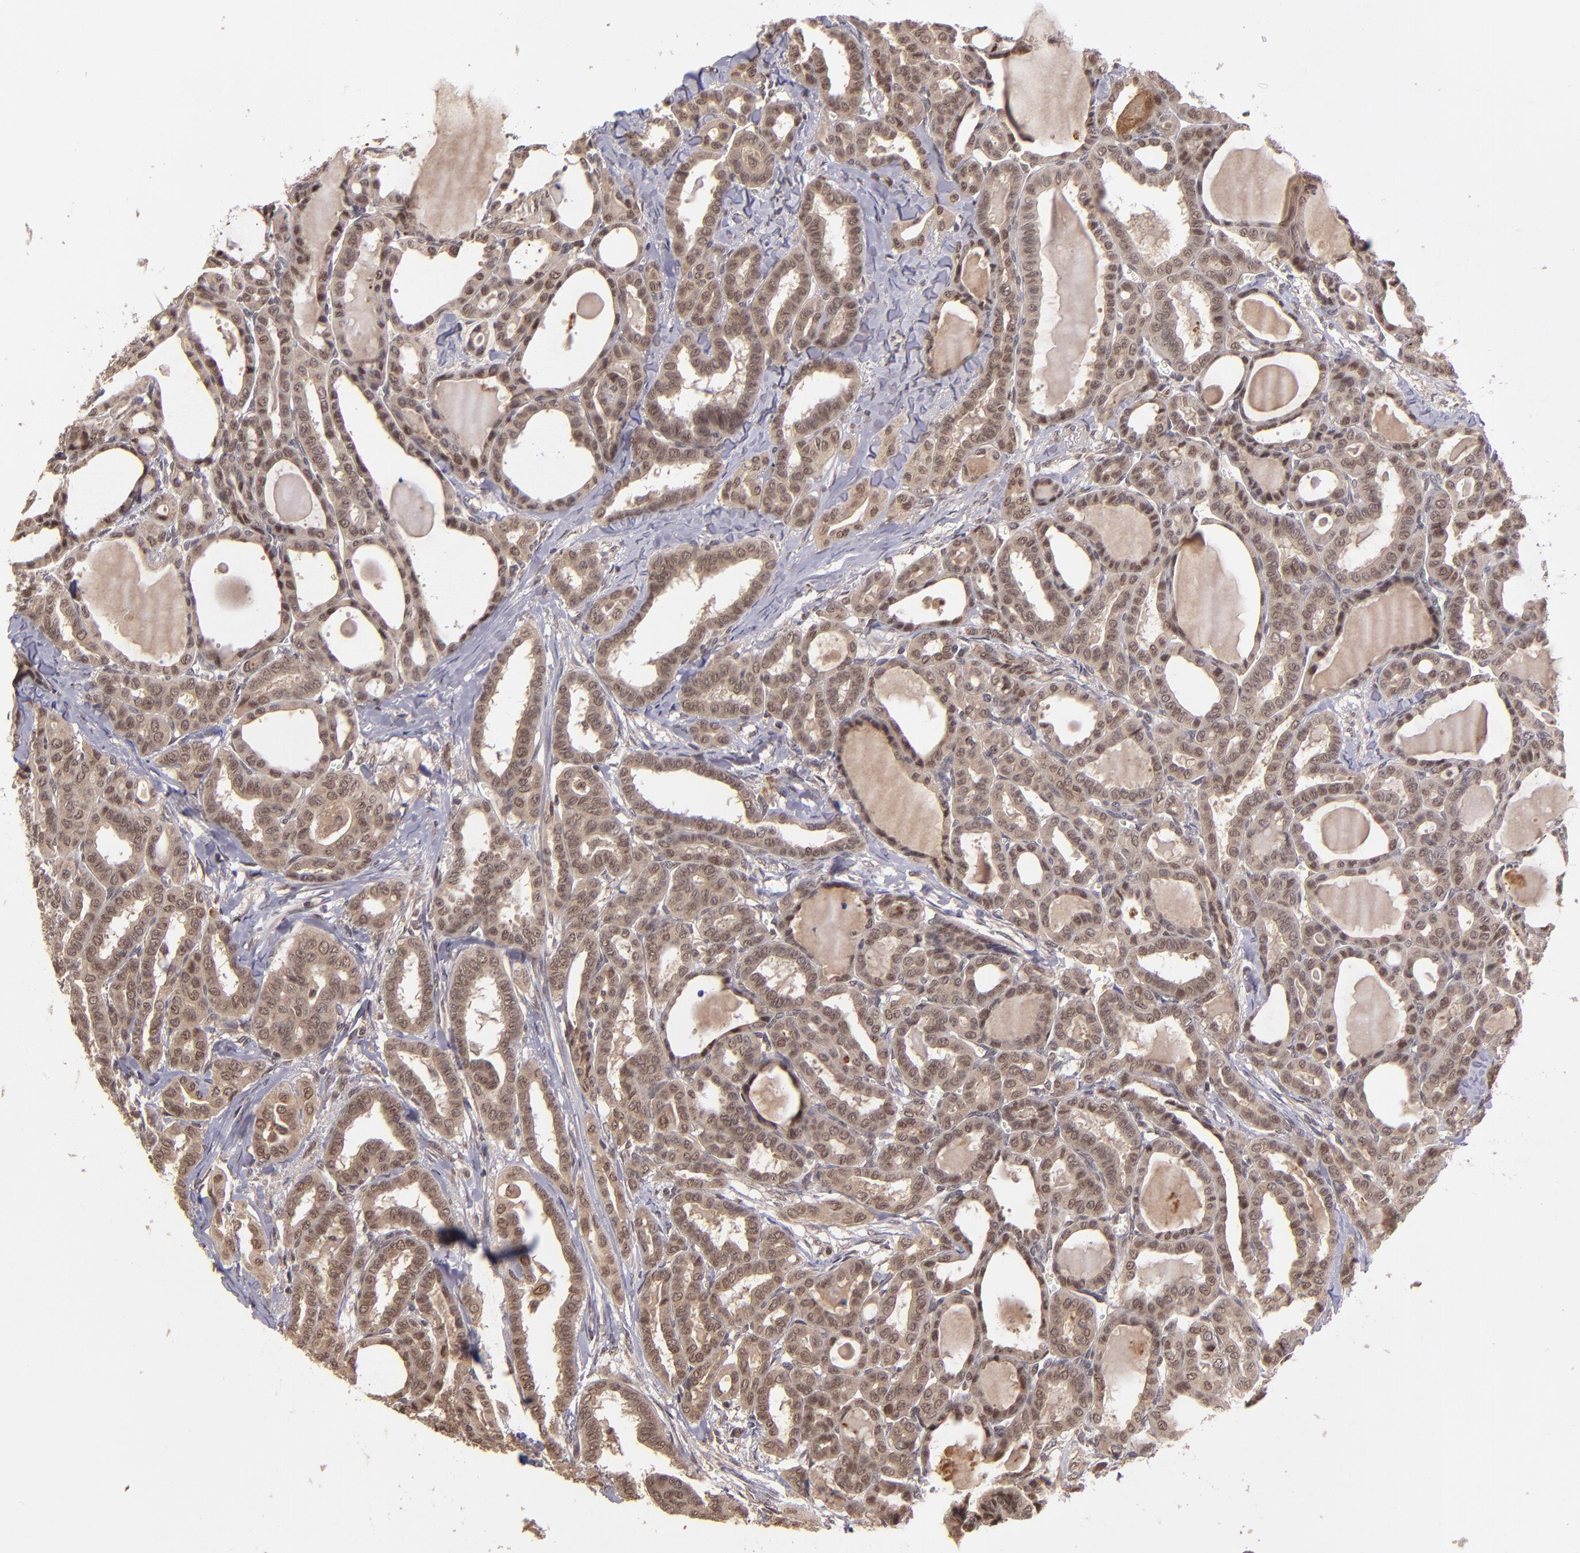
{"staining": {"intensity": "moderate", "quantity": ">75%", "location": "cytoplasmic/membranous,nuclear"}, "tissue": "thyroid cancer", "cell_type": "Tumor cells", "image_type": "cancer", "snomed": [{"axis": "morphology", "description": "Carcinoma, NOS"}, {"axis": "topography", "description": "Thyroid gland"}], "caption": "This image shows thyroid carcinoma stained with immunohistochemistry (IHC) to label a protein in brown. The cytoplasmic/membranous and nuclear of tumor cells show moderate positivity for the protein. Nuclei are counter-stained blue.", "gene": "ABHD12B", "patient": {"sex": "female", "age": 91}}